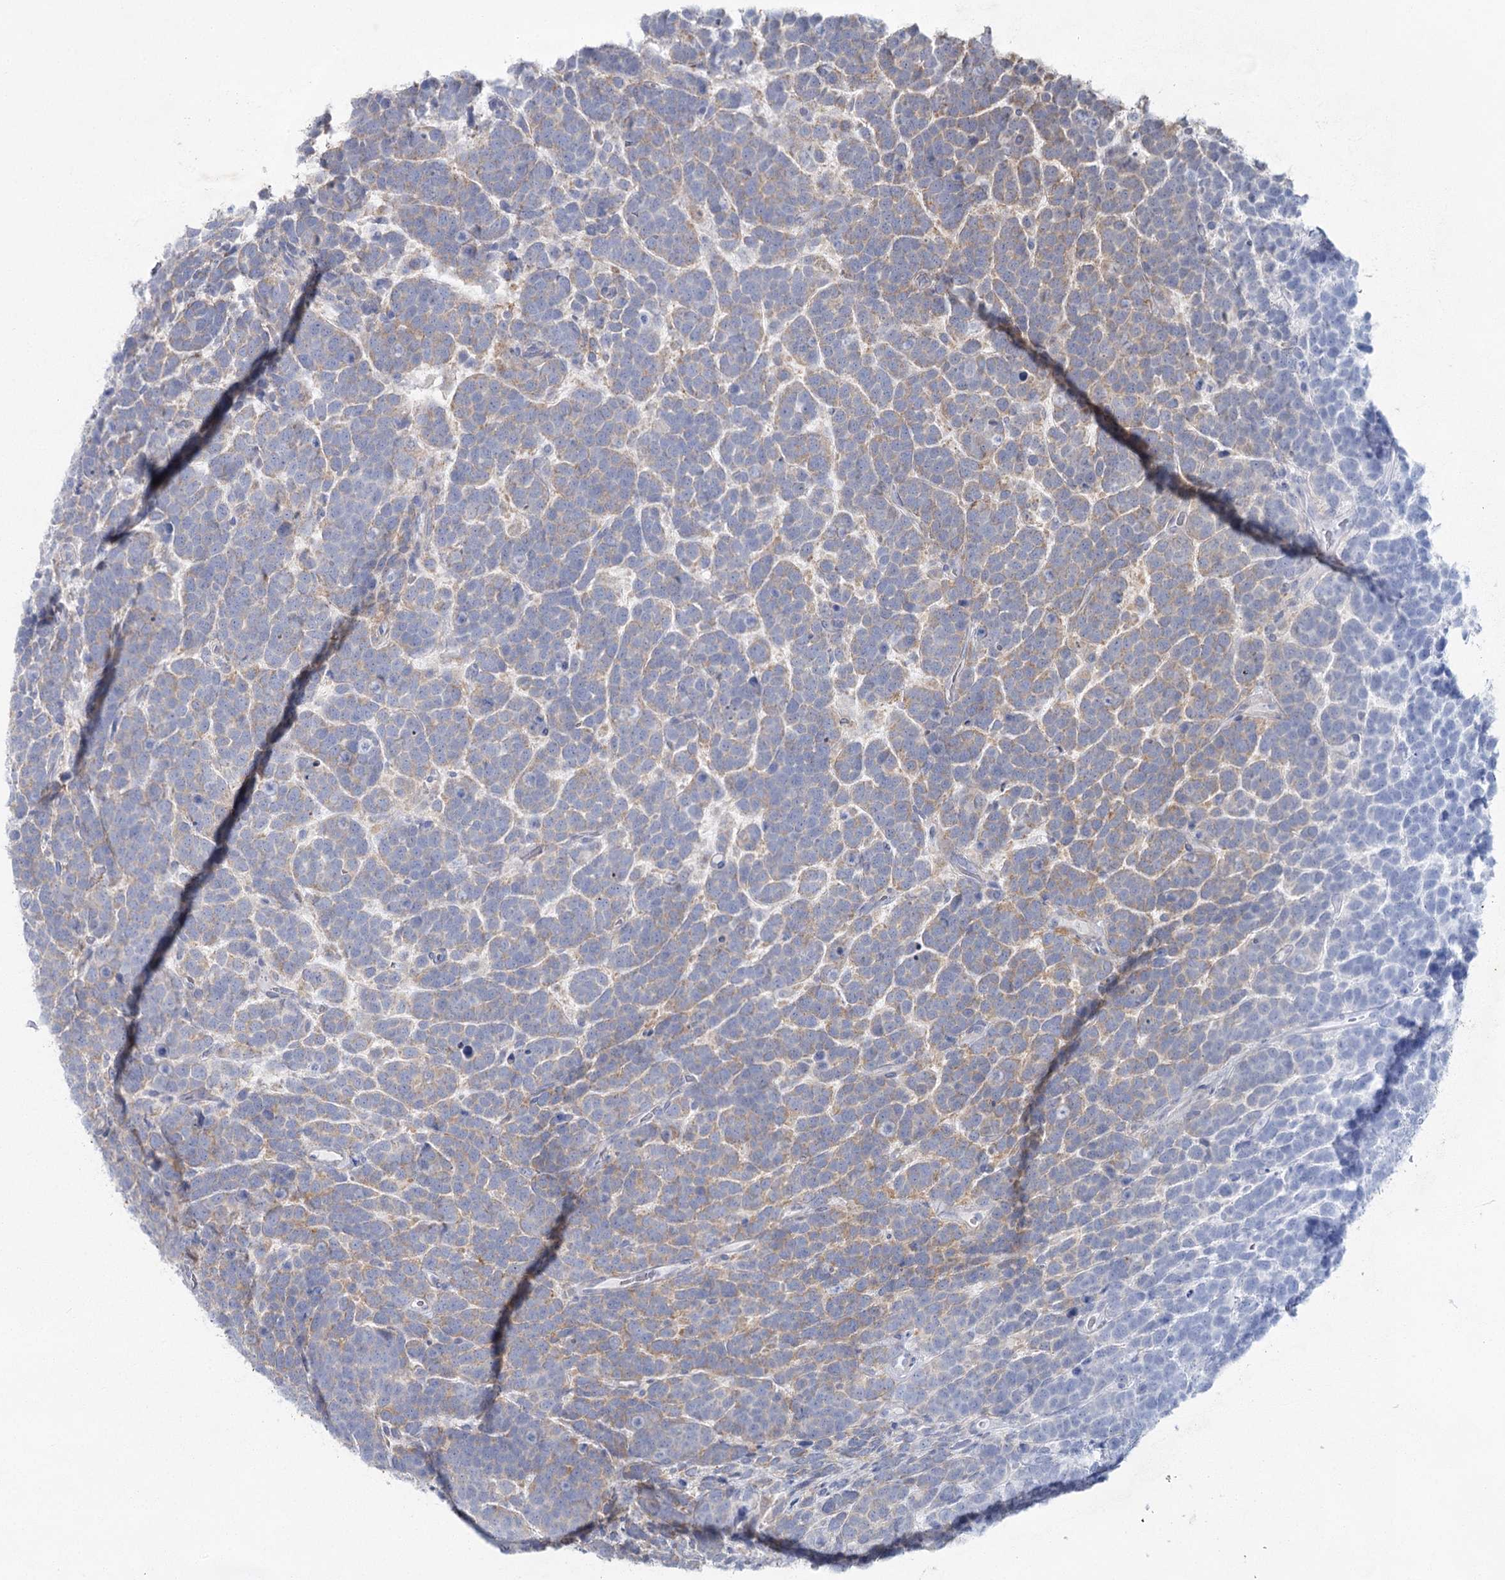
{"staining": {"intensity": "weak", "quantity": "<25%", "location": "cytoplasmic/membranous"}, "tissue": "urothelial cancer", "cell_type": "Tumor cells", "image_type": "cancer", "snomed": [{"axis": "morphology", "description": "Urothelial carcinoma, High grade"}, {"axis": "topography", "description": "Urinary bladder"}], "caption": "The micrograph shows no significant positivity in tumor cells of urothelial cancer.", "gene": "CCDC88A", "patient": {"sex": "female", "age": 82}}